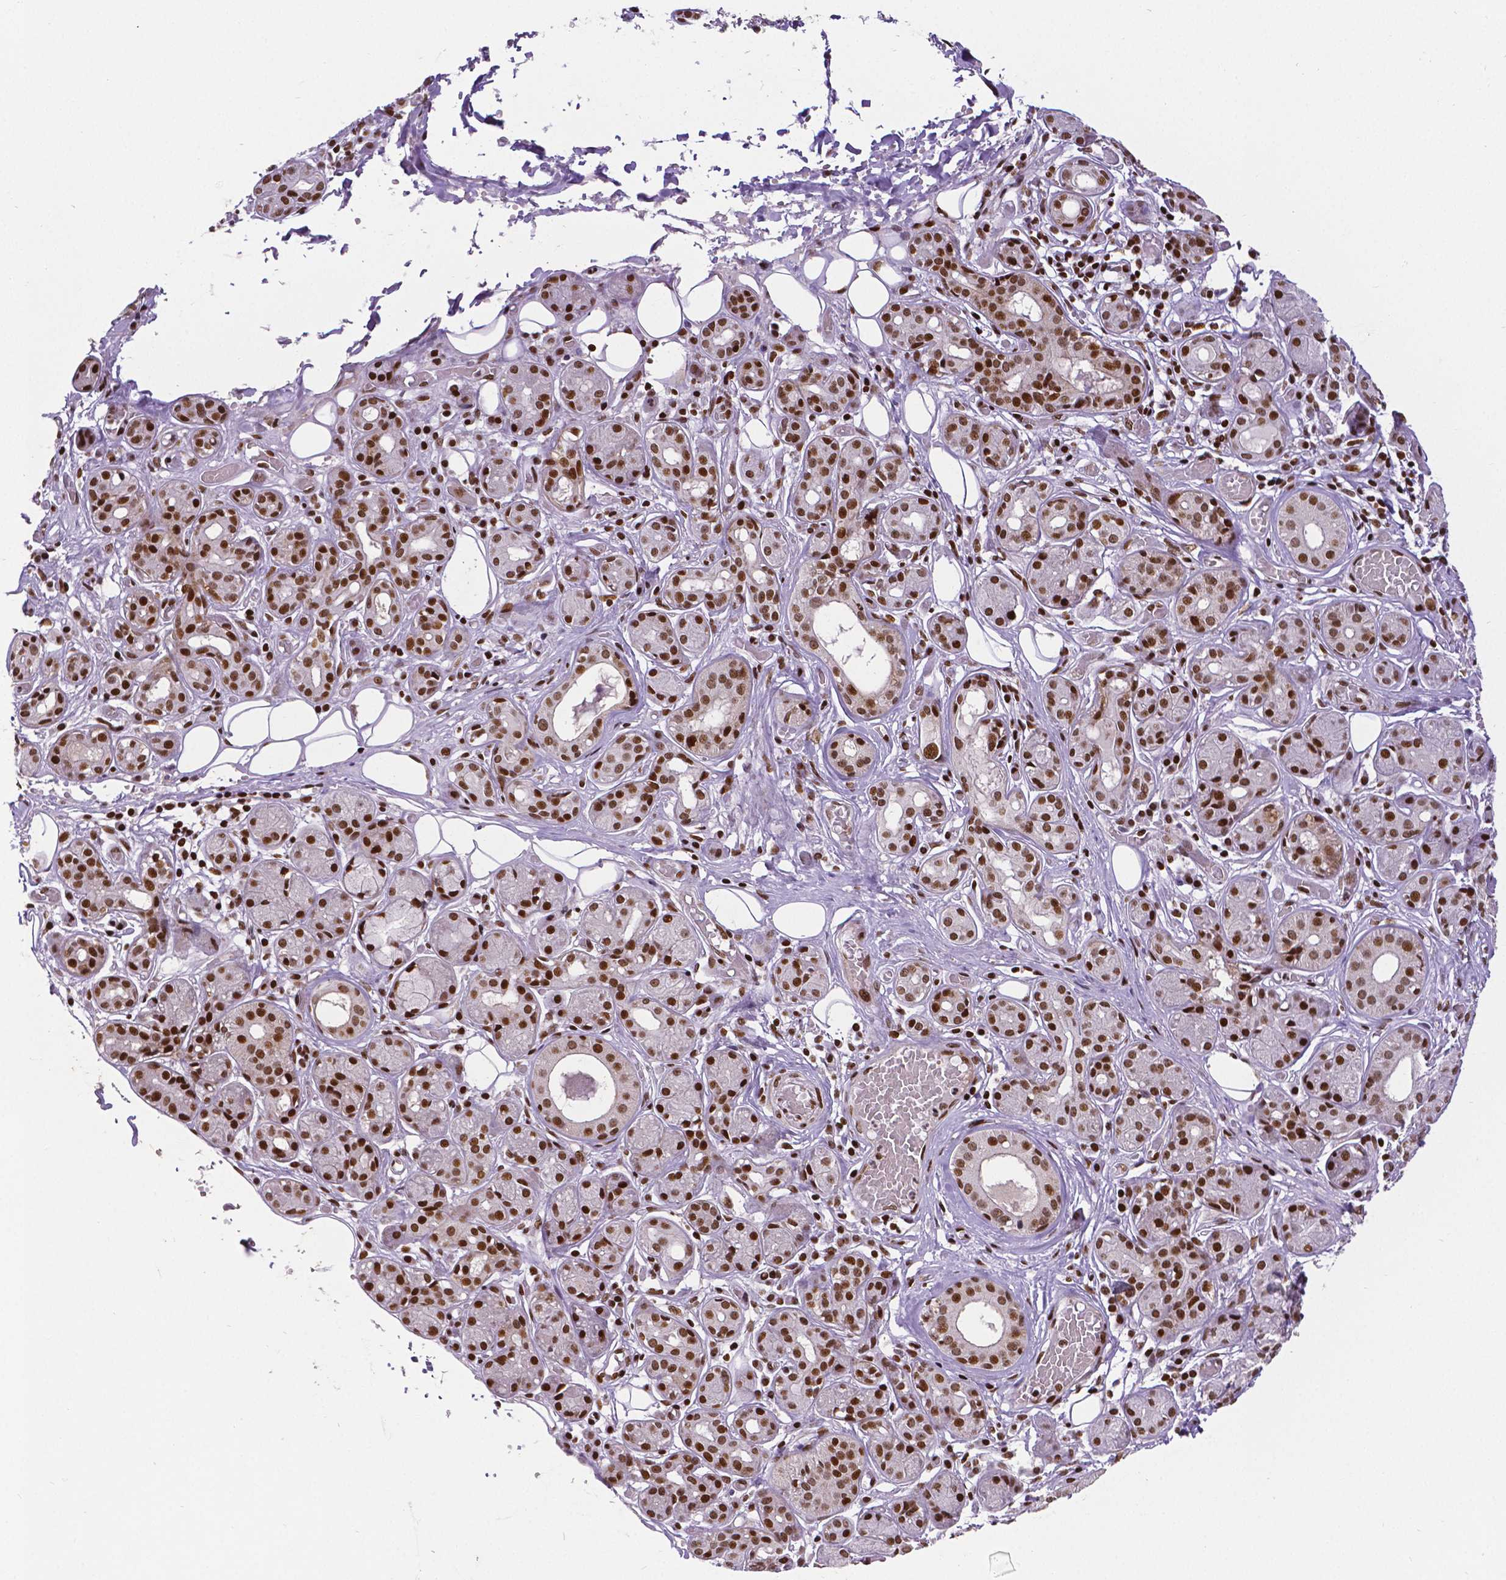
{"staining": {"intensity": "strong", "quantity": ">75%", "location": "nuclear"}, "tissue": "salivary gland", "cell_type": "Glandular cells", "image_type": "normal", "snomed": [{"axis": "morphology", "description": "Normal tissue, NOS"}, {"axis": "topography", "description": "Salivary gland"}, {"axis": "topography", "description": "Peripheral nerve tissue"}], "caption": "The micrograph displays a brown stain indicating the presence of a protein in the nuclear of glandular cells in salivary gland. Immunohistochemistry stains the protein in brown and the nuclei are stained blue.", "gene": "CTCF", "patient": {"sex": "male", "age": 71}}